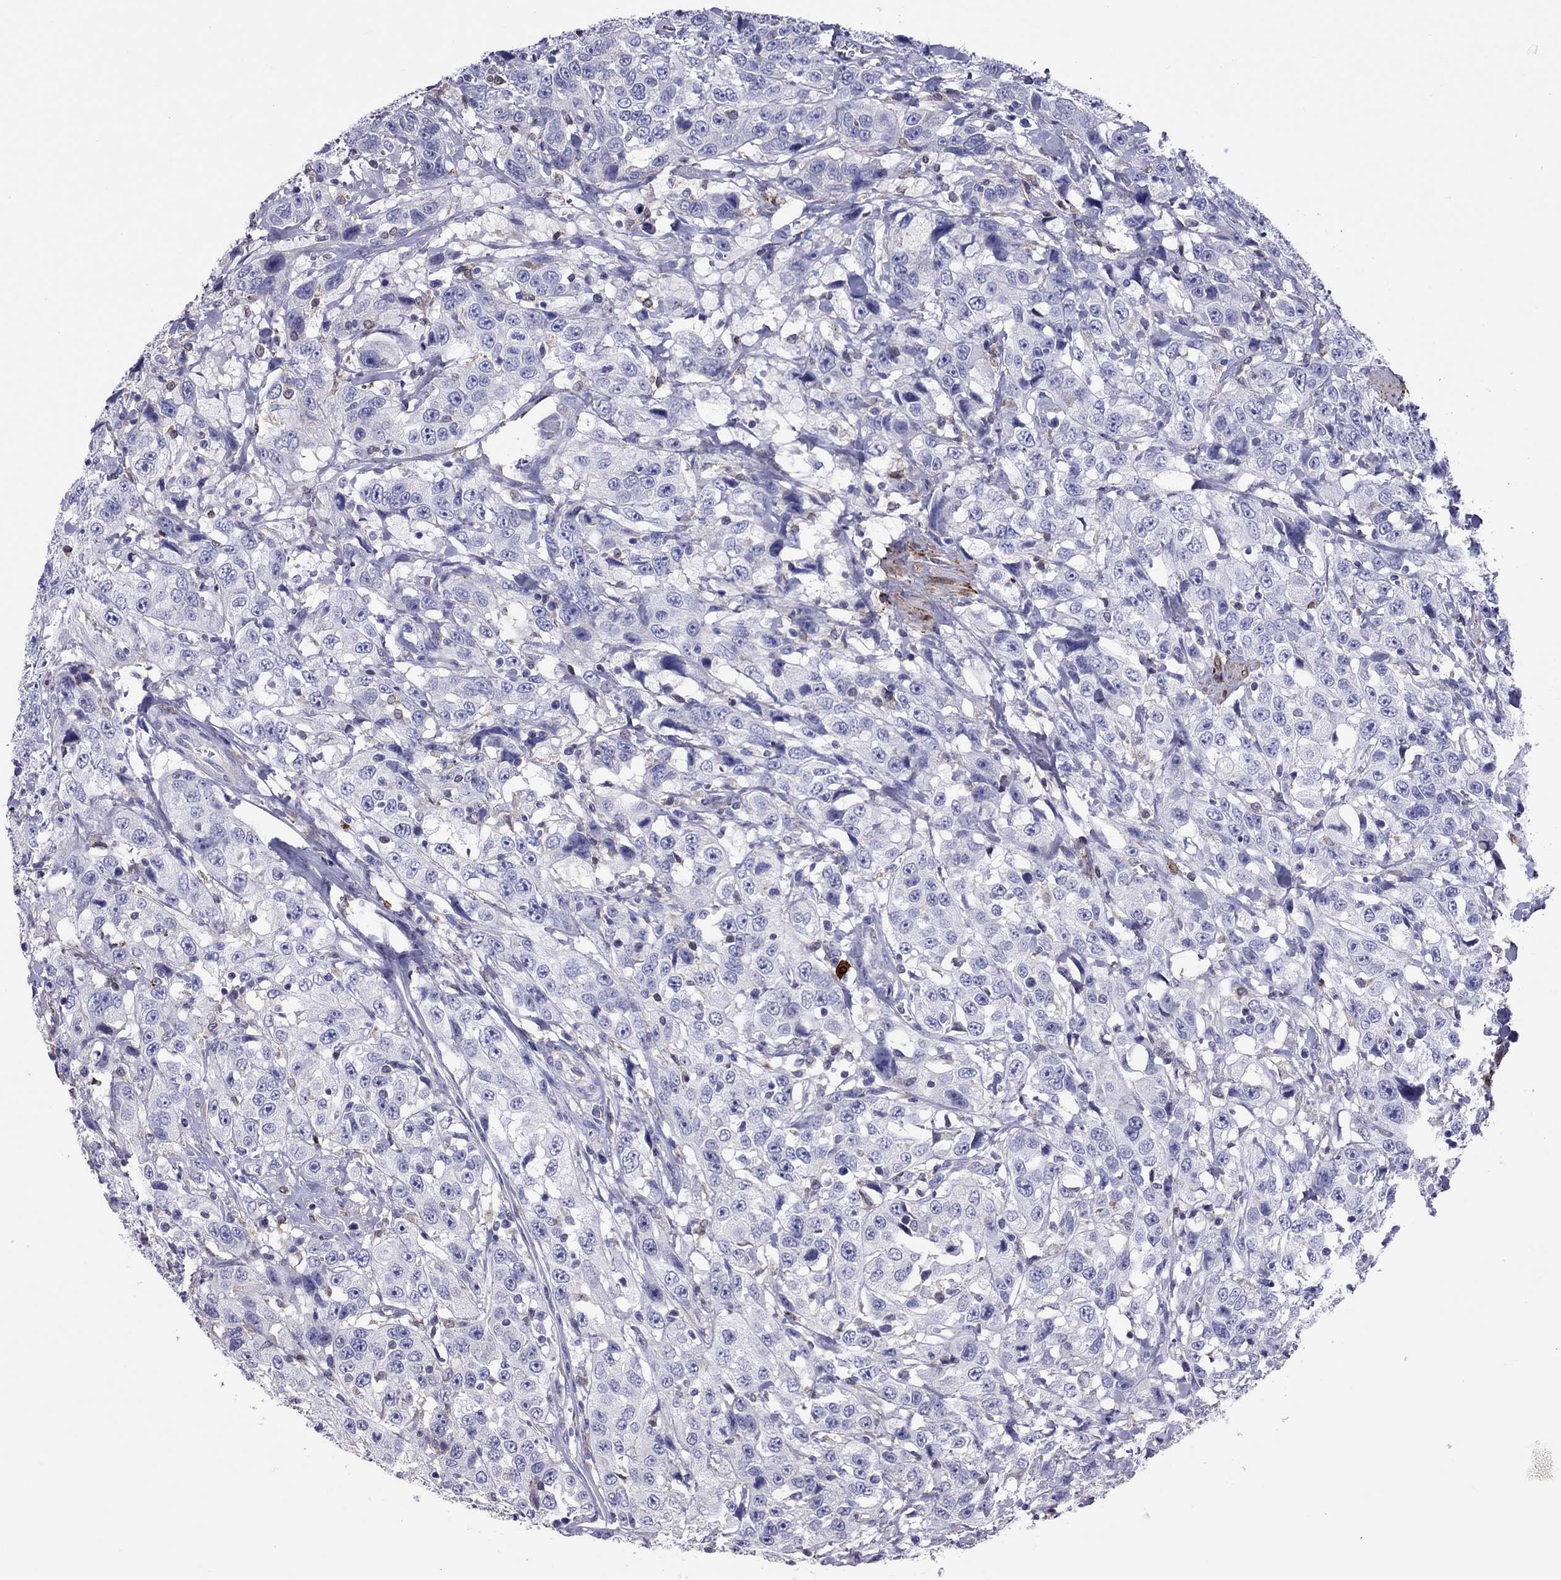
{"staining": {"intensity": "negative", "quantity": "none", "location": "none"}, "tissue": "urothelial cancer", "cell_type": "Tumor cells", "image_type": "cancer", "snomed": [{"axis": "morphology", "description": "Urothelial carcinoma, NOS"}, {"axis": "morphology", "description": "Urothelial carcinoma, High grade"}, {"axis": "topography", "description": "Urinary bladder"}], "caption": "Tumor cells are negative for brown protein staining in urothelial cancer.", "gene": "ADORA2A", "patient": {"sex": "female", "age": 73}}